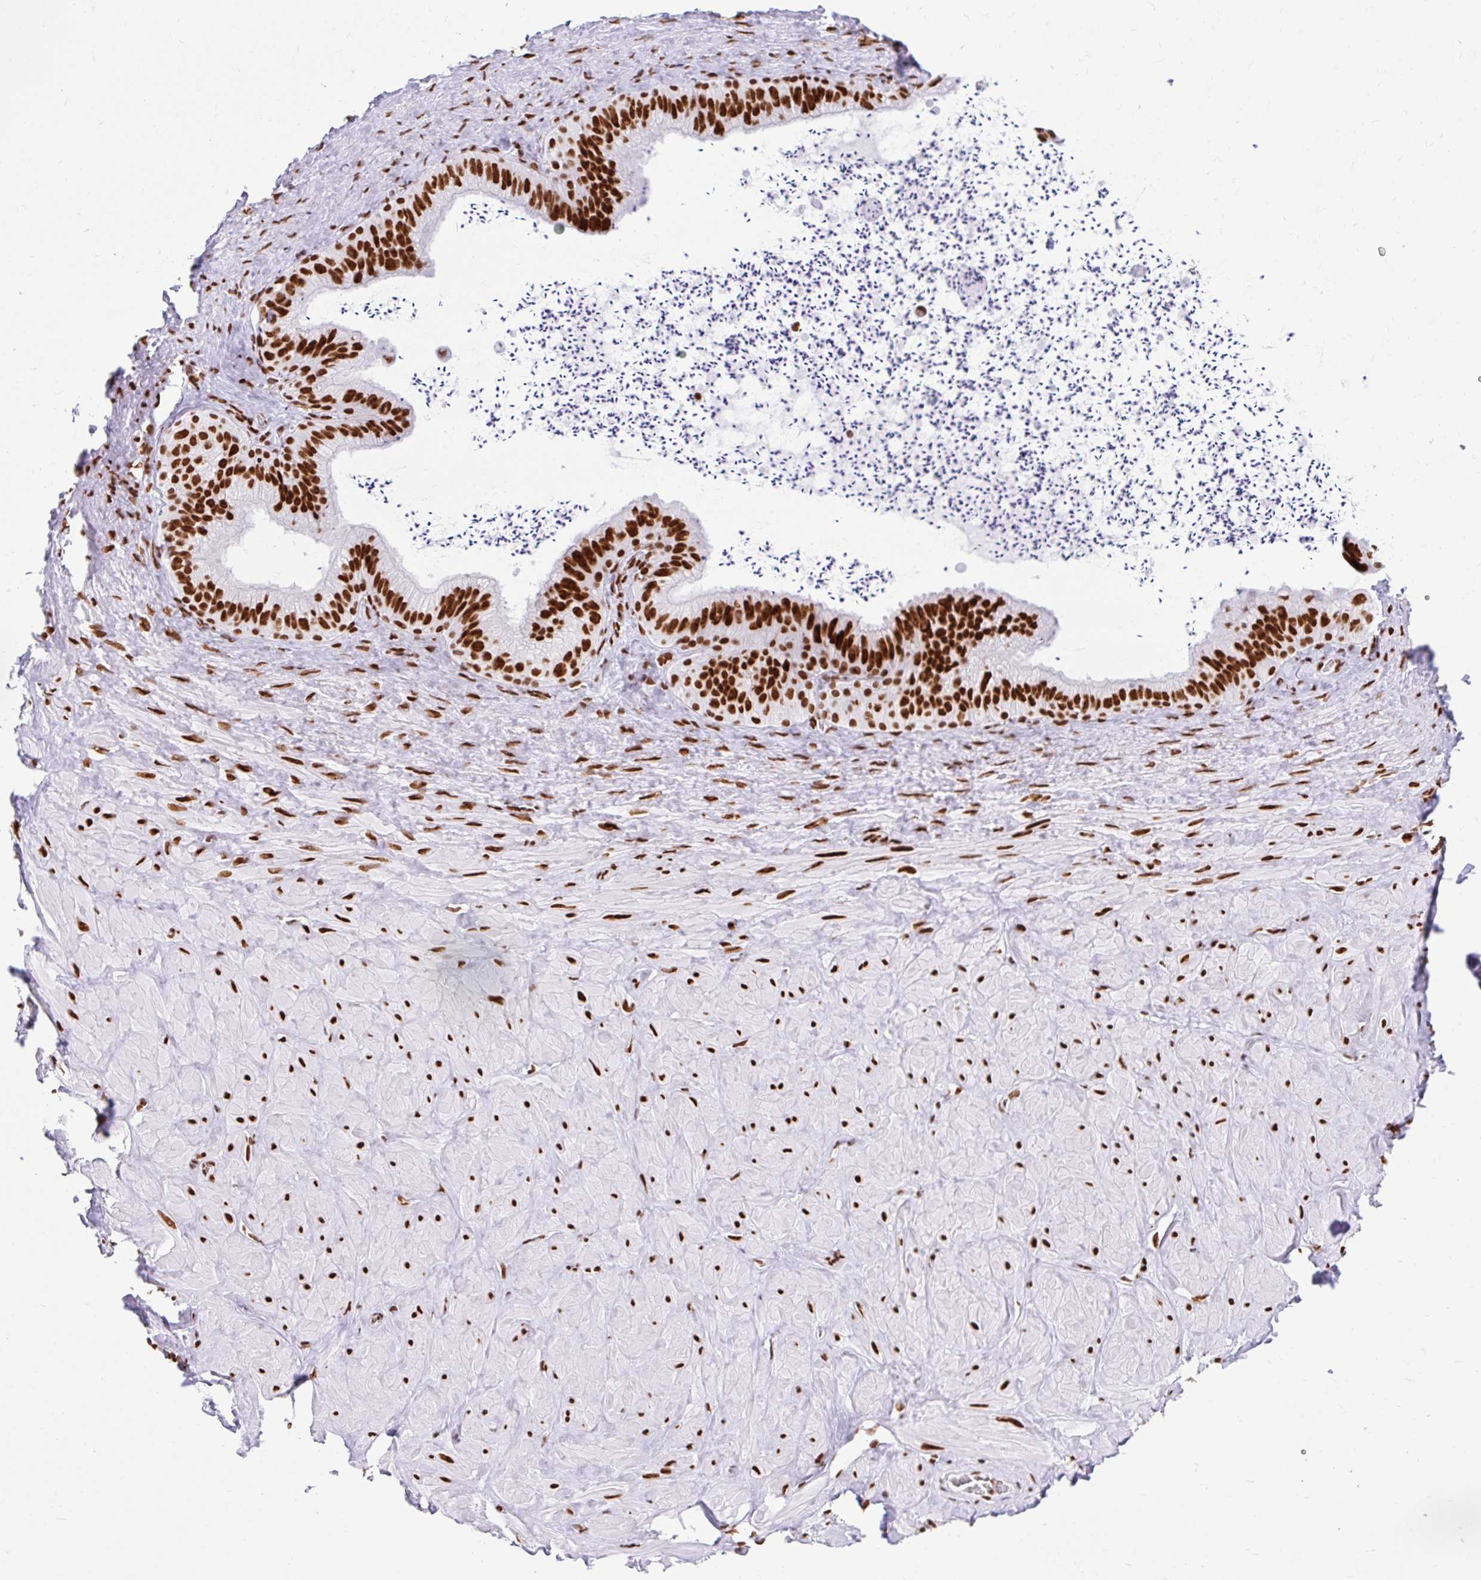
{"staining": {"intensity": "moderate", "quantity": "25%-75%", "location": "nuclear"}, "tissue": "adipose tissue", "cell_type": "Adipocytes", "image_type": "normal", "snomed": [{"axis": "morphology", "description": "Normal tissue, NOS"}, {"axis": "topography", "description": "Vascular tissue"}, {"axis": "topography", "description": "Peripheral nerve tissue"}], "caption": "Immunohistochemical staining of benign human adipose tissue demonstrates moderate nuclear protein staining in about 25%-75% of adipocytes. (Brightfield microscopy of DAB IHC at high magnification).", "gene": "KHDRBS1", "patient": {"sex": "male", "age": 41}}